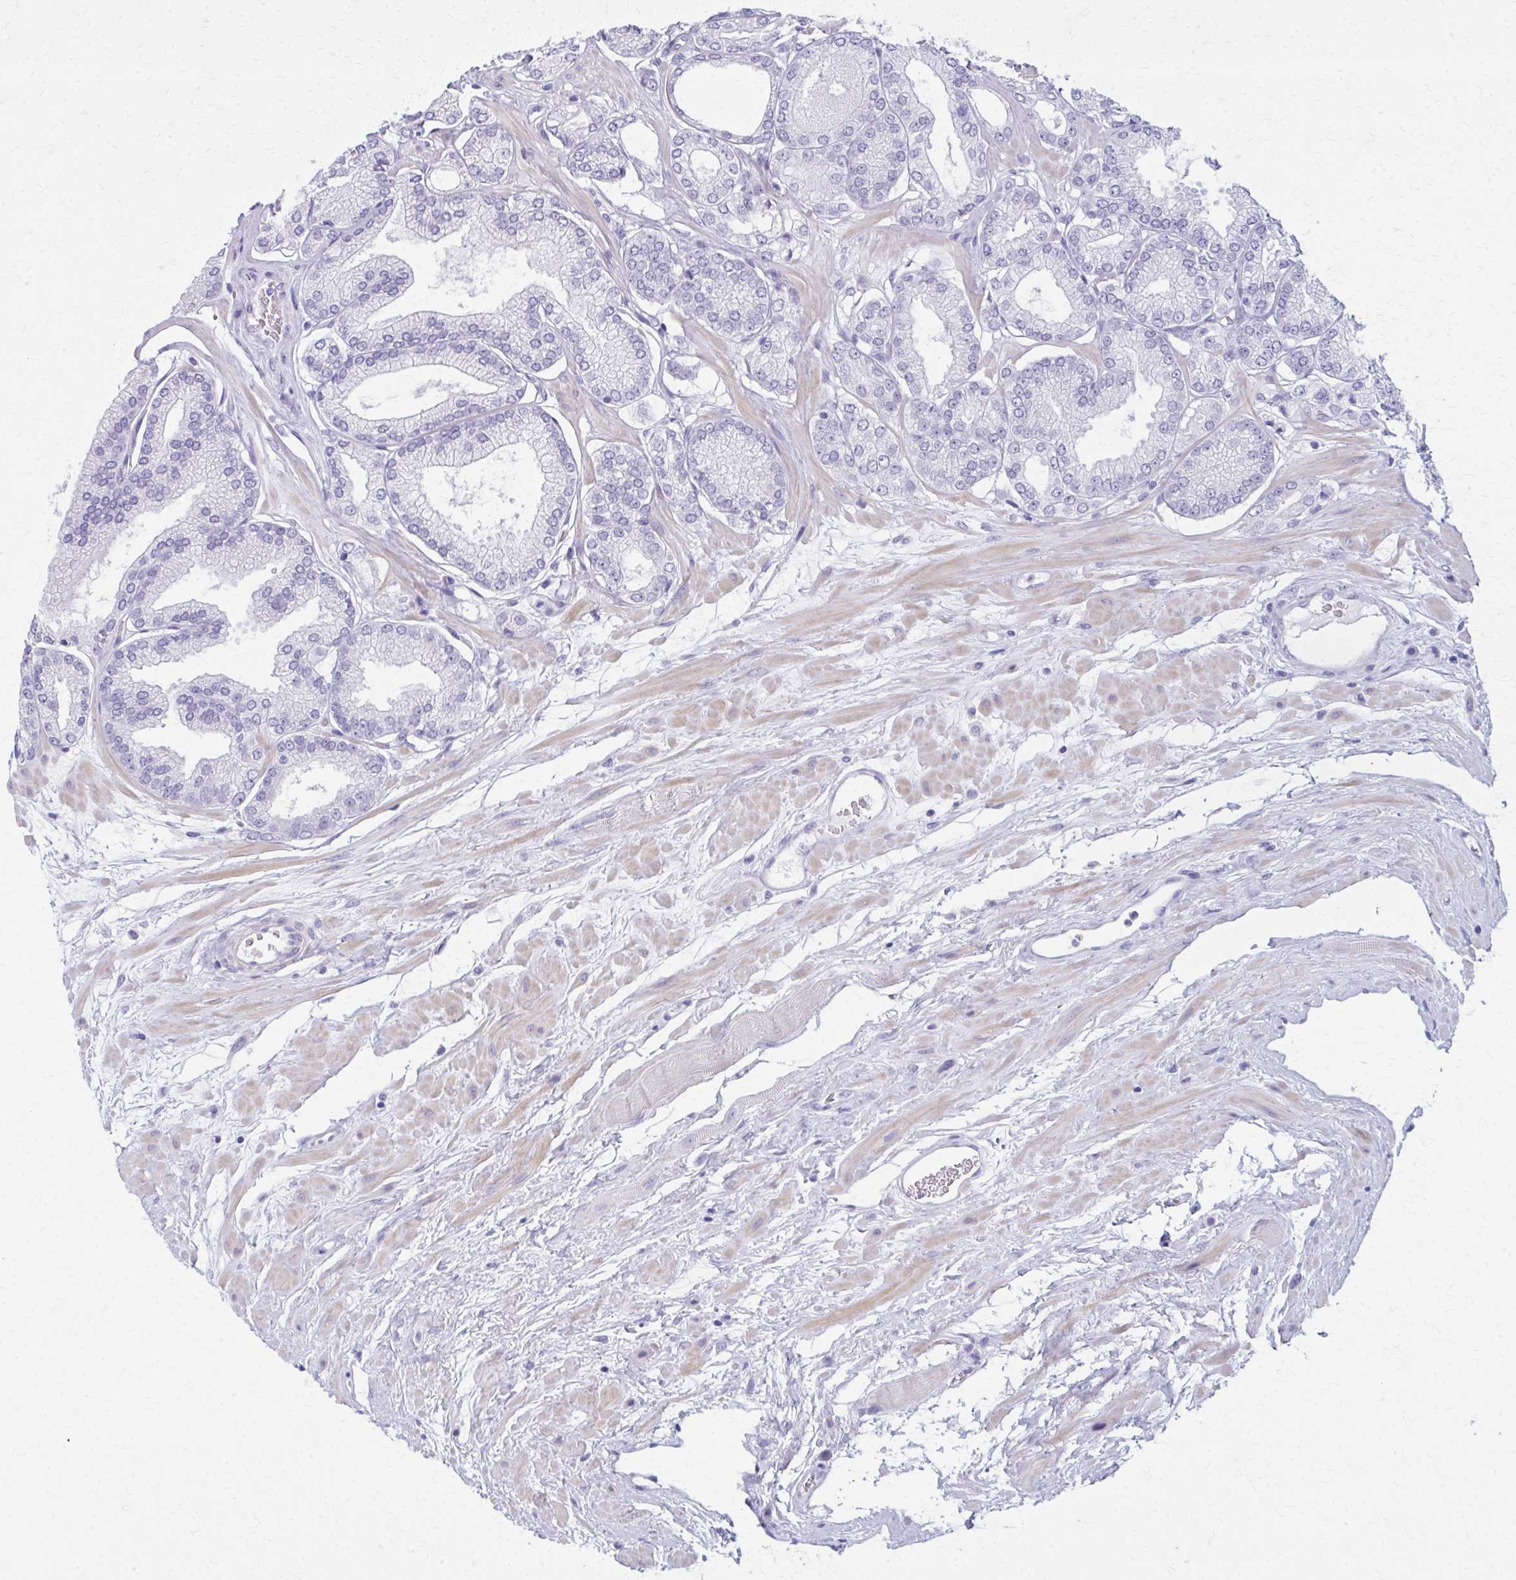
{"staining": {"intensity": "negative", "quantity": "none", "location": "none"}, "tissue": "prostate cancer", "cell_type": "Tumor cells", "image_type": "cancer", "snomed": [{"axis": "morphology", "description": "Adenocarcinoma, High grade"}, {"axis": "topography", "description": "Prostate"}], "caption": "Tumor cells show no significant protein positivity in adenocarcinoma (high-grade) (prostate). Nuclei are stained in blue.", "gene": "MPLKIP", "patient": {"sex": "male", "age": 68}}